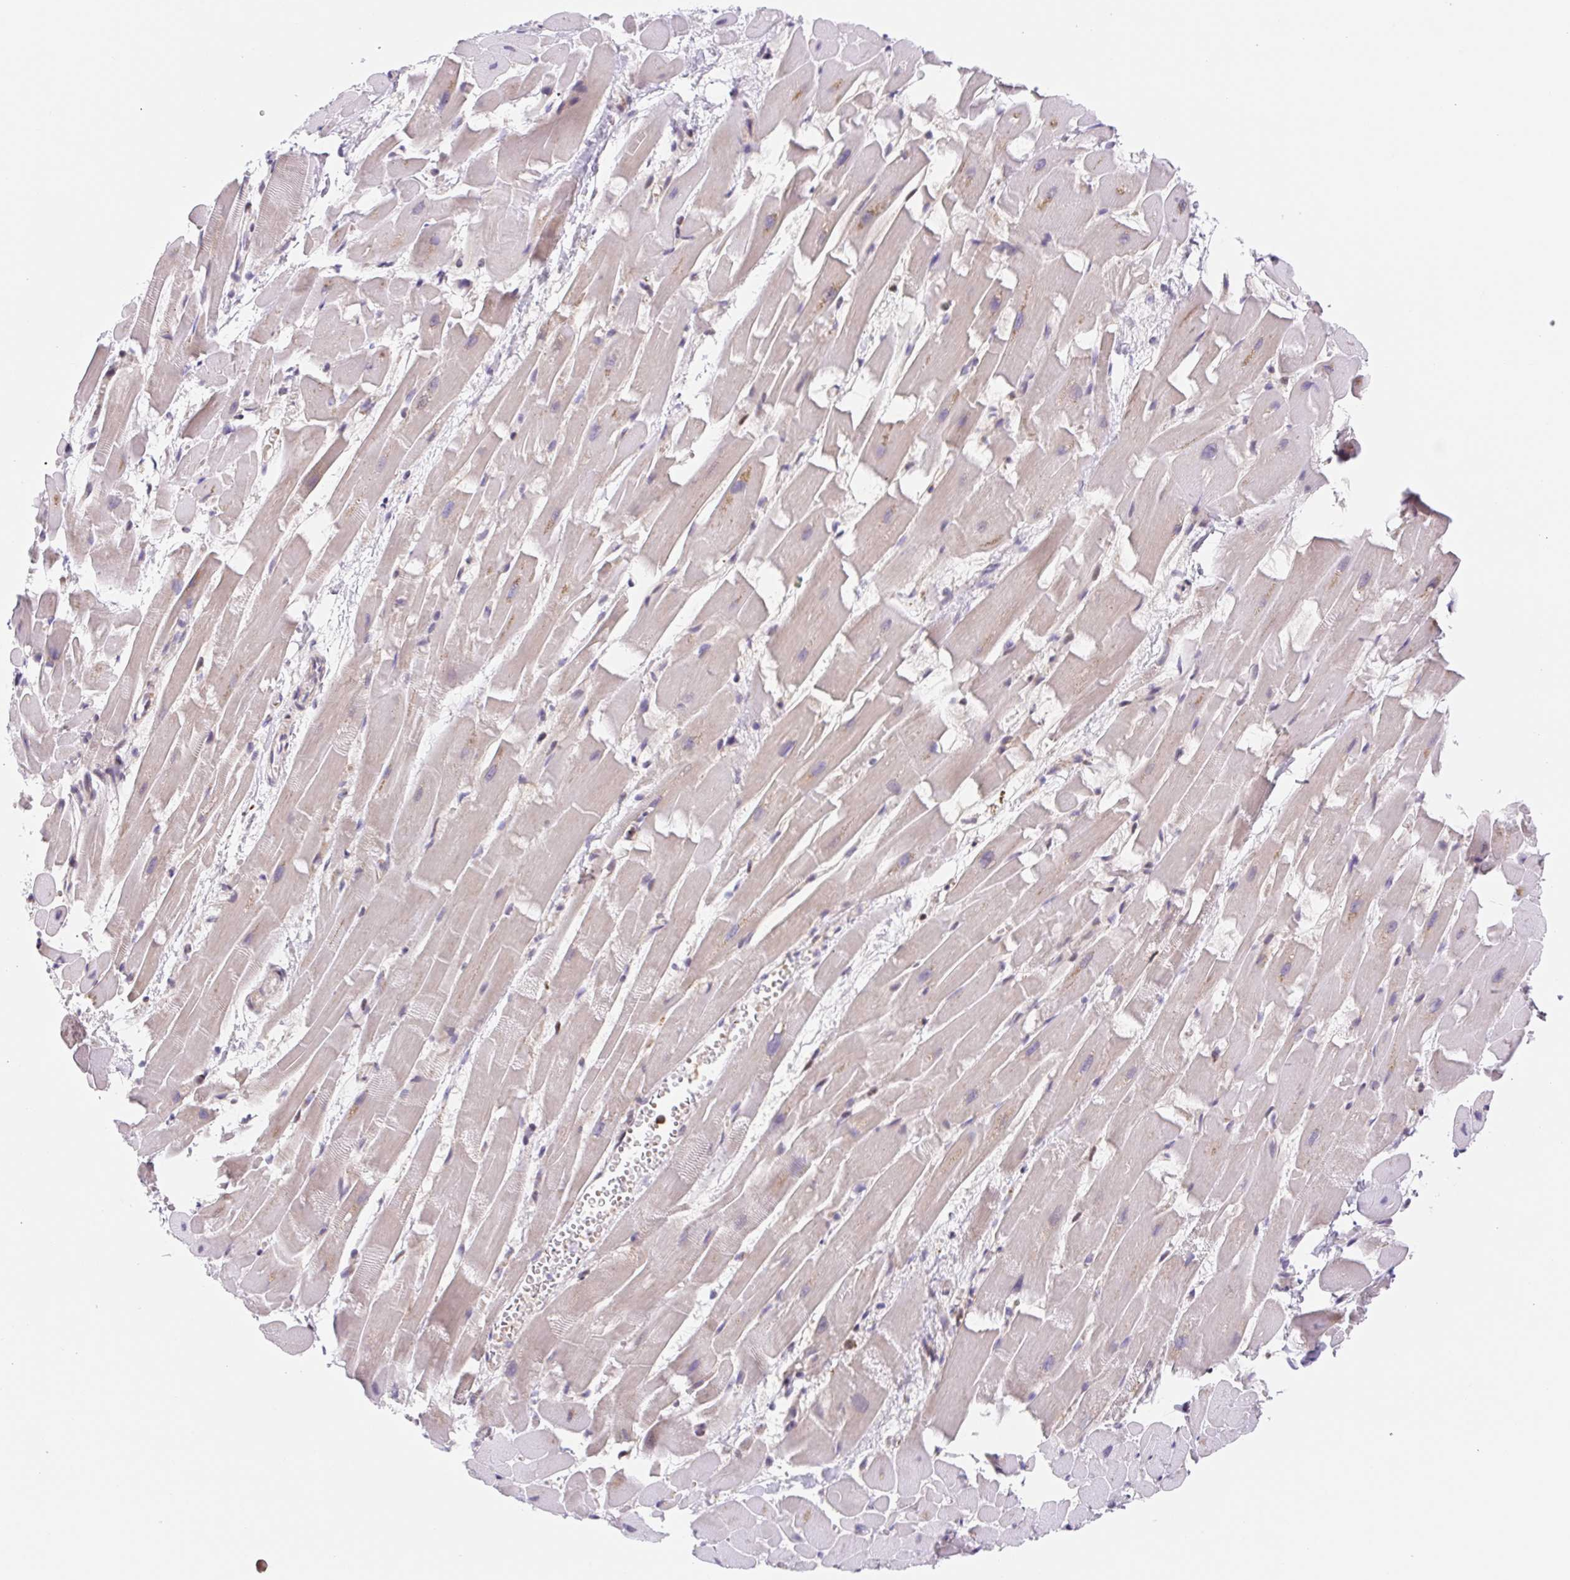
{"staining": {"intensity": "weak", "quantity": "25%-75%", "location": "cytoplasmic/membranous"}, "tissue": "heart muscle", "cell_type": "Cardiomyocytes", "image_type": "normal", "snomed": [{"axis": "morphology", "description": "Normal tissue, NOS"}, {"axis": "topography", "description": "Heart"}], "caption": "IHC staining of unremarkable heart muscle, which shows low levels of weak cytoplasmic/membranous expression in approximately 25%-75% of cardiomyocytes indicating weak cytoplasmic/membranous protein positivity. The staining was performed using DAB (brown) for protein detection and nuclei were counterstained in hematoxylin (blue).", "gene": "TPRG1", "patient": {"sex": "male", "age": 37}}